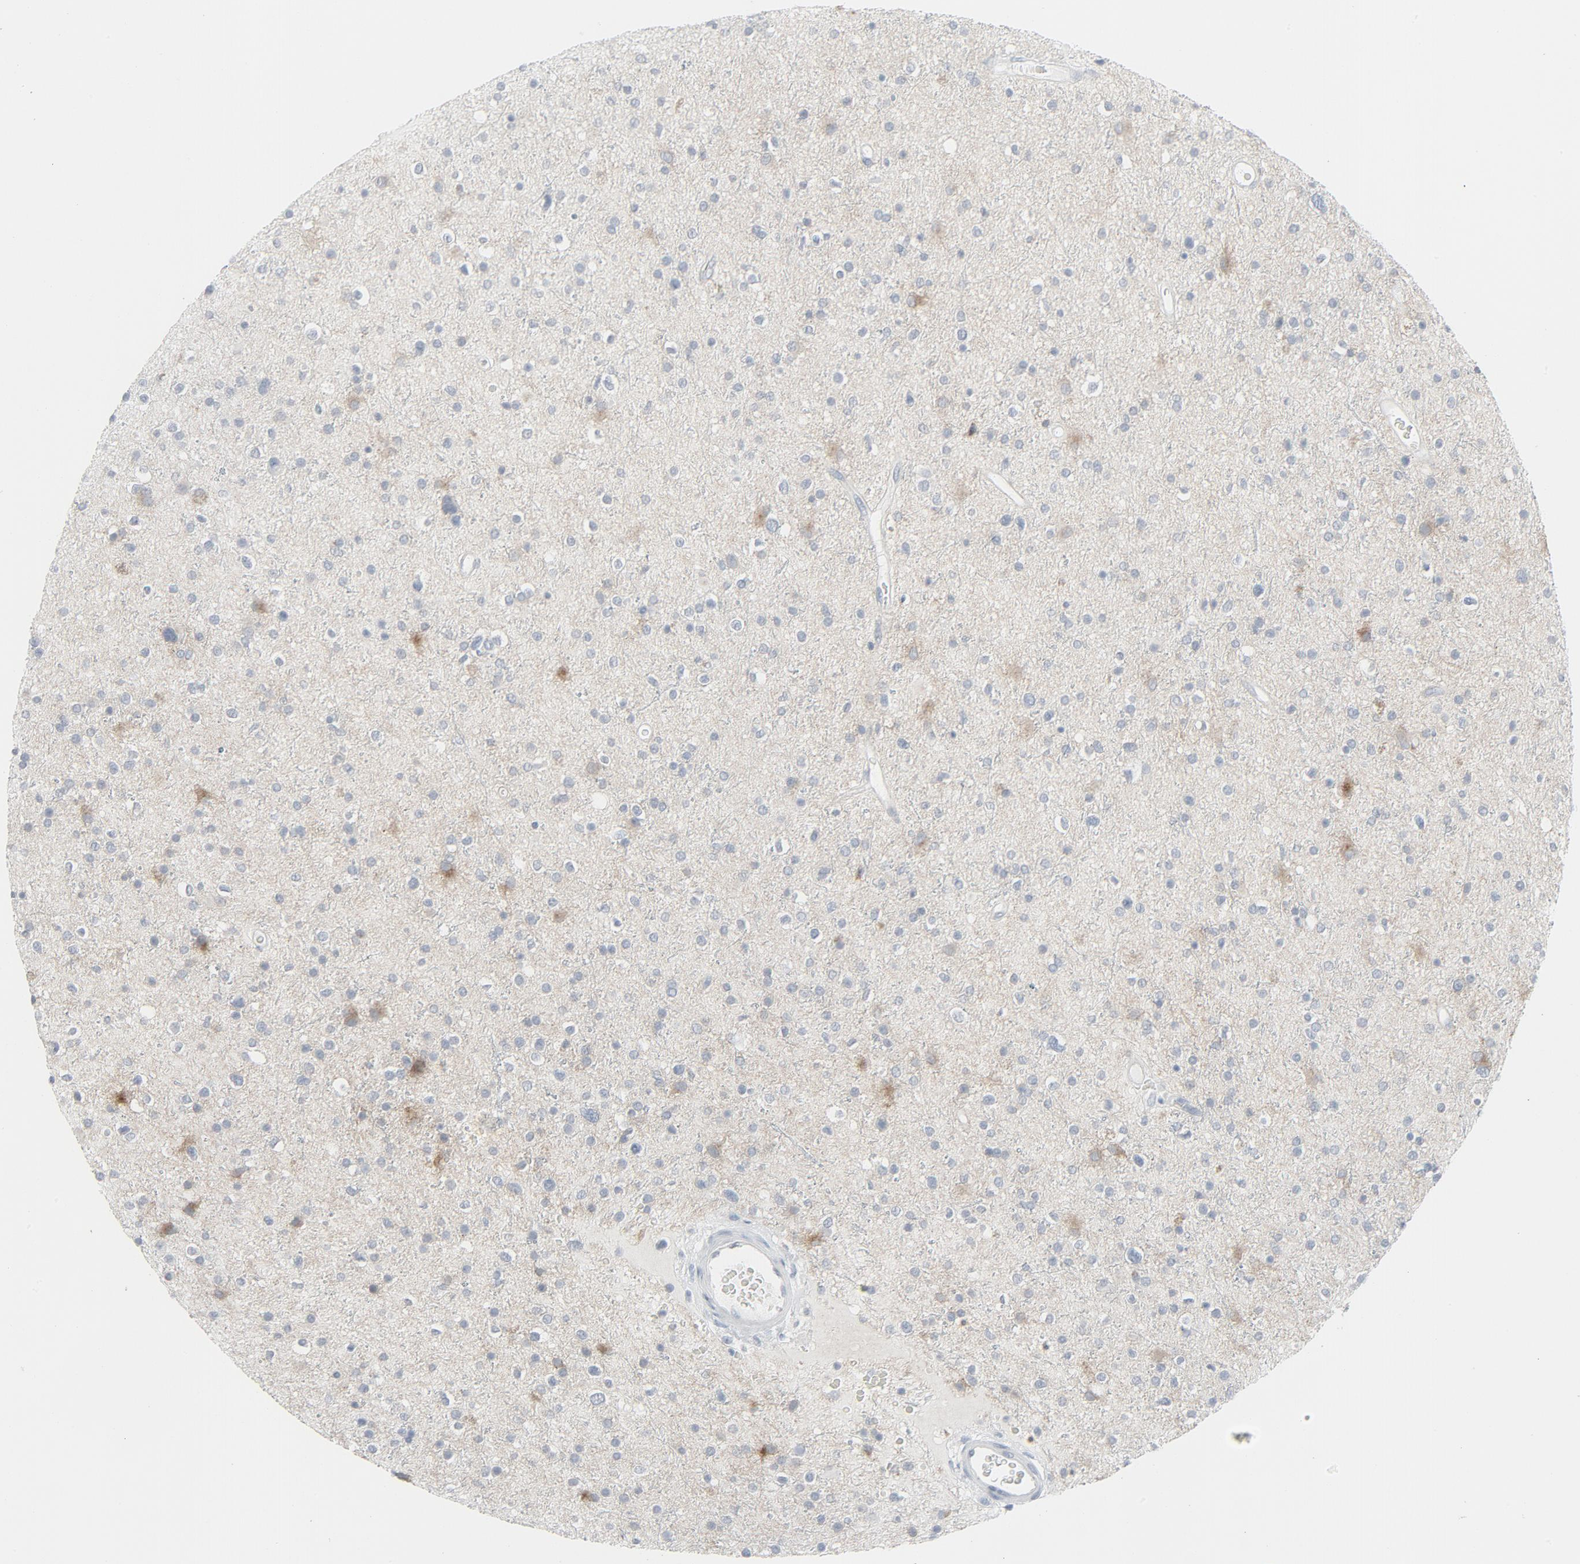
{"staining": {"intensity": "weak", "quantity": "<25%", "location": "cytoplasmic/membranous"}, "tissue": "glioma", "cell_type": "Tumor cells", "image_type": "cancer", "snomed": [{"axis": "morphology", "description": "Glioma, malignant, High grade"}, {"axis": "topography", "description": "Brain"}], "caption": "Tumor cells show no significant expression in glioma.", "gene": "FGFR3", "patient": {"sex": "male", "age": 33}}